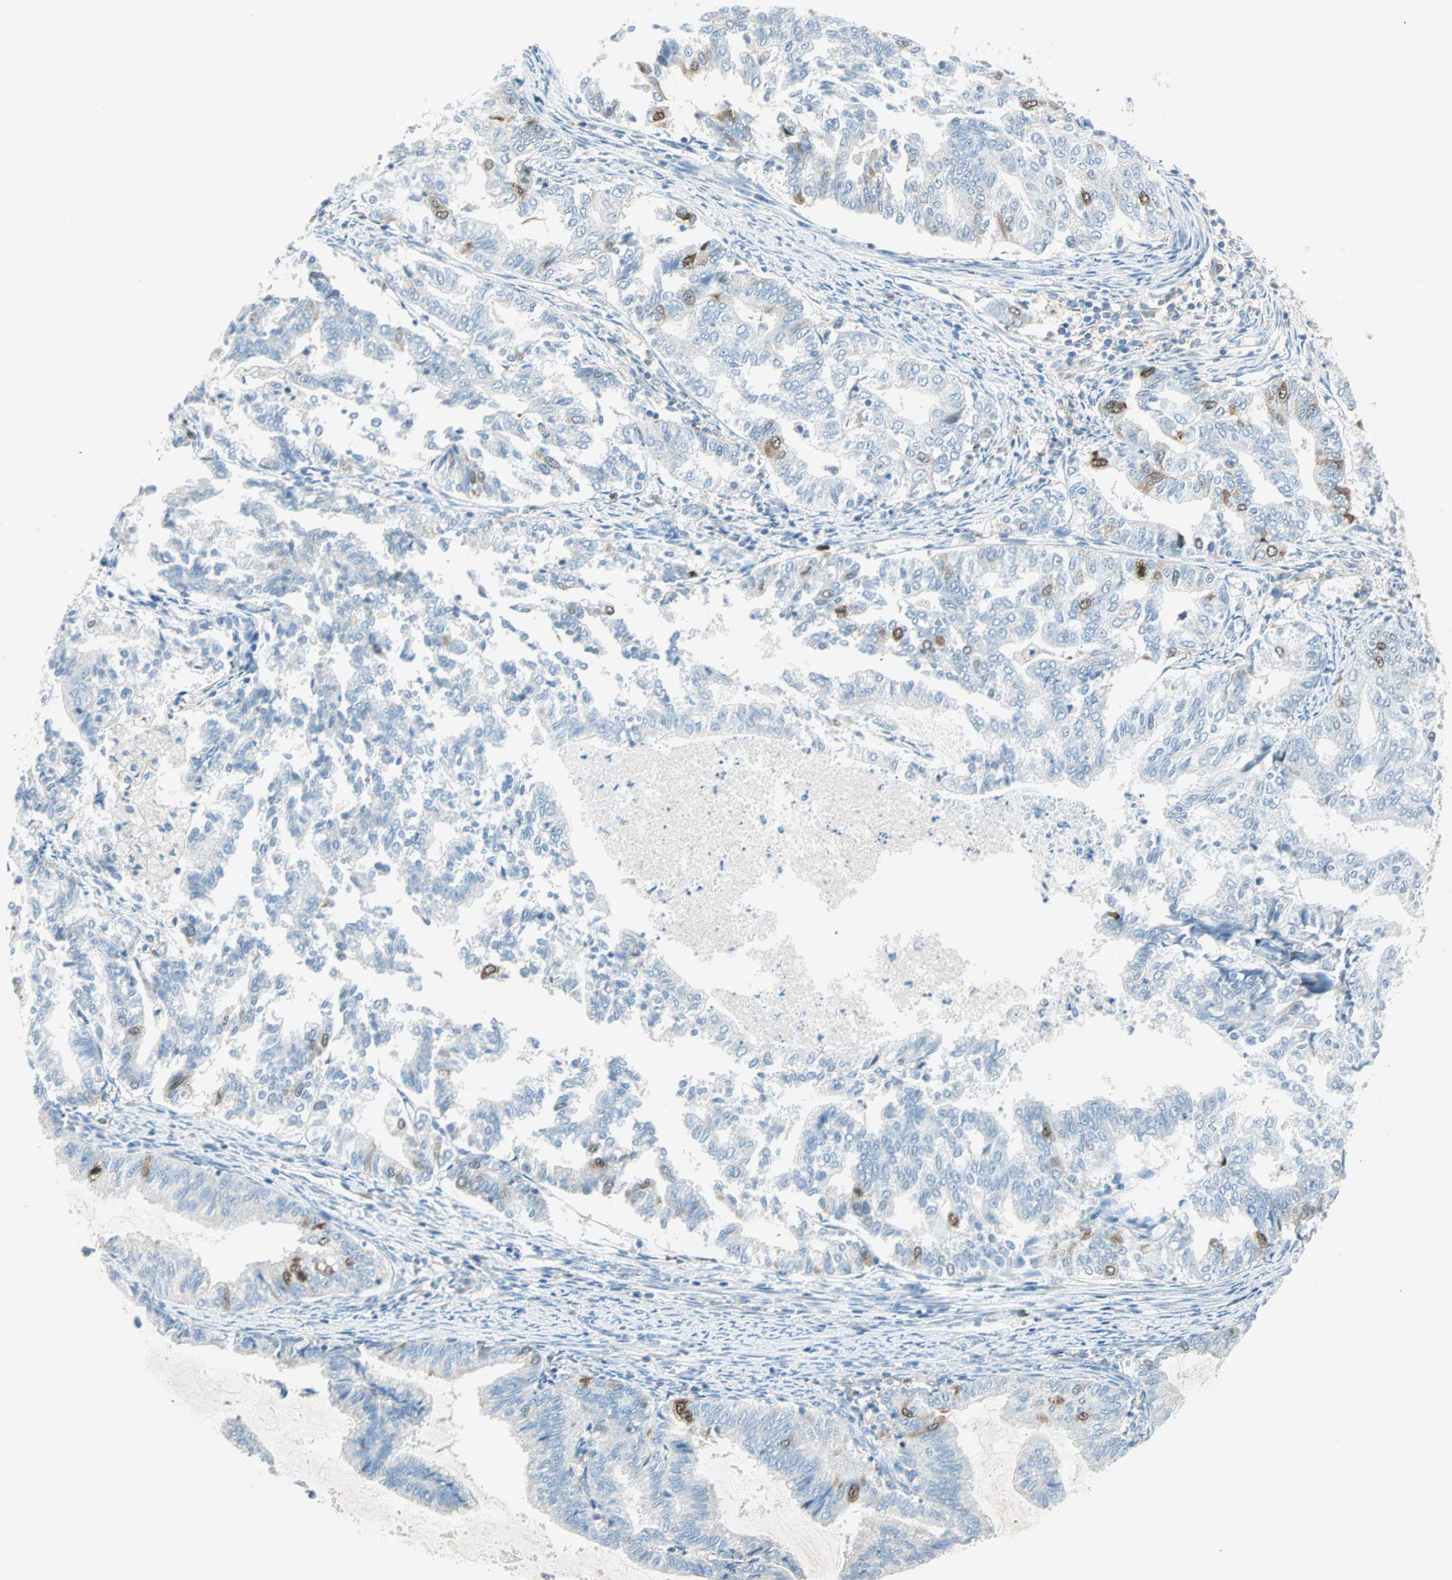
{"staining": {"intensity": "weak", "quantity": "<25%", "location": "cytoplasmic/membranous"}, "tissue": "endometrial cancer", "cell_type": "Tumor cells", "image_type": "cancer", "snomed": [{"axis": "morphology", "description": "Adenocarcinoma, NOS"}, {"axis": "topography", "description": "Endometrium"}], "caption": "High power microscopy image of an IHC image of endometrial cancer (adenocarcinoma), revealing no significant staining in tumor cells.", "gene": "PTTG1", "patient": {"sex": "female", "age": 79}}